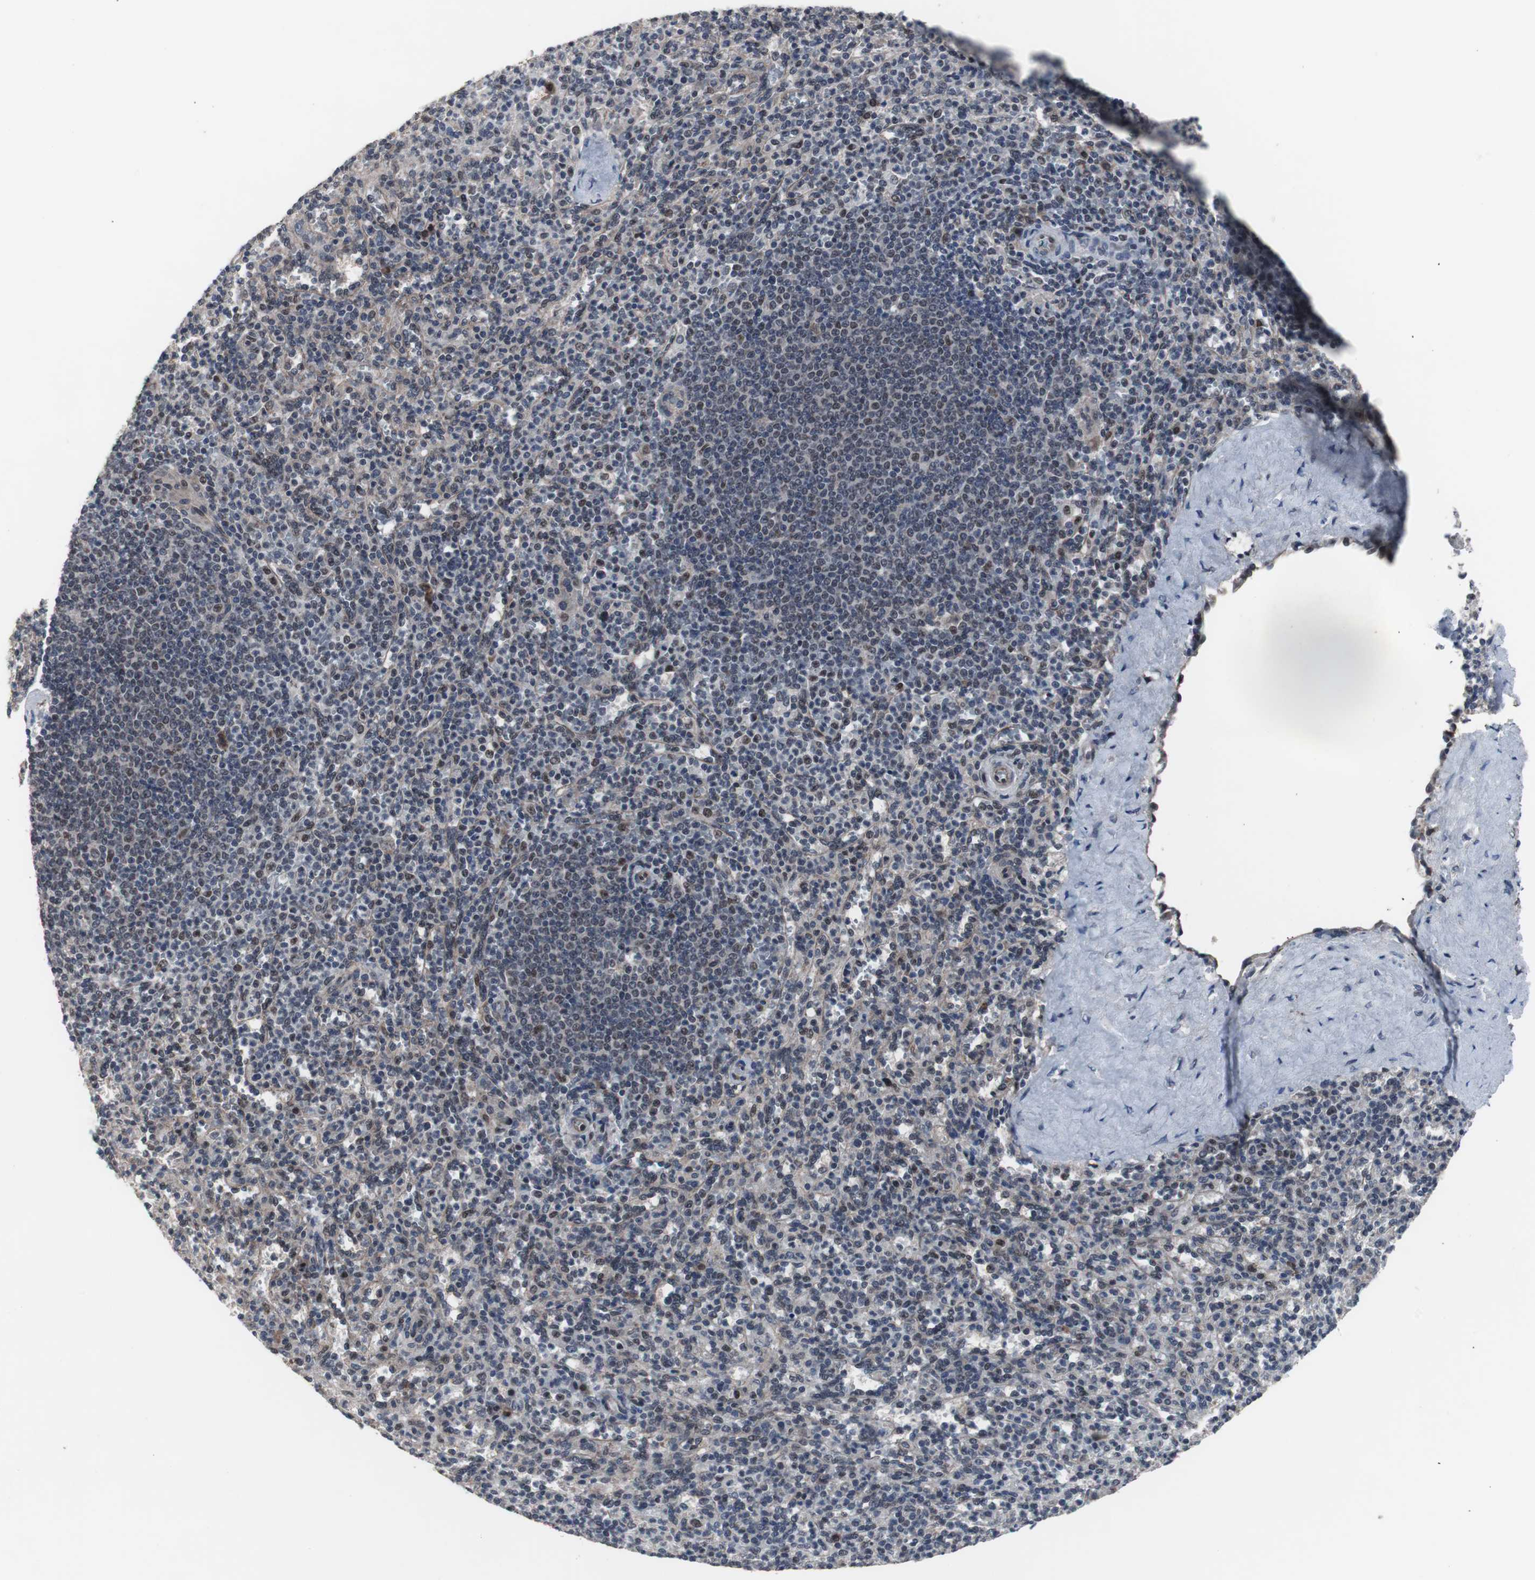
{"staining": {"intensity": "weak", "quantity": "25%-75%", "location": "nuclear"}, "tissue": "spleen", "cell_type": "Cells in red pulp", "image_type": "normal", "snomed": [{"axis": "morphology", "description": "Normal tissue, NOS"}, {"axis": "topography", "description": "Spleen"}], "caption": "Cells in red pulp demonstrate low levels of weak nuclear positivity in about 25%-75% of cells in normal spleen.", "gene": "GTF2F2", "patient": {"sex": "male", "age": 36}}